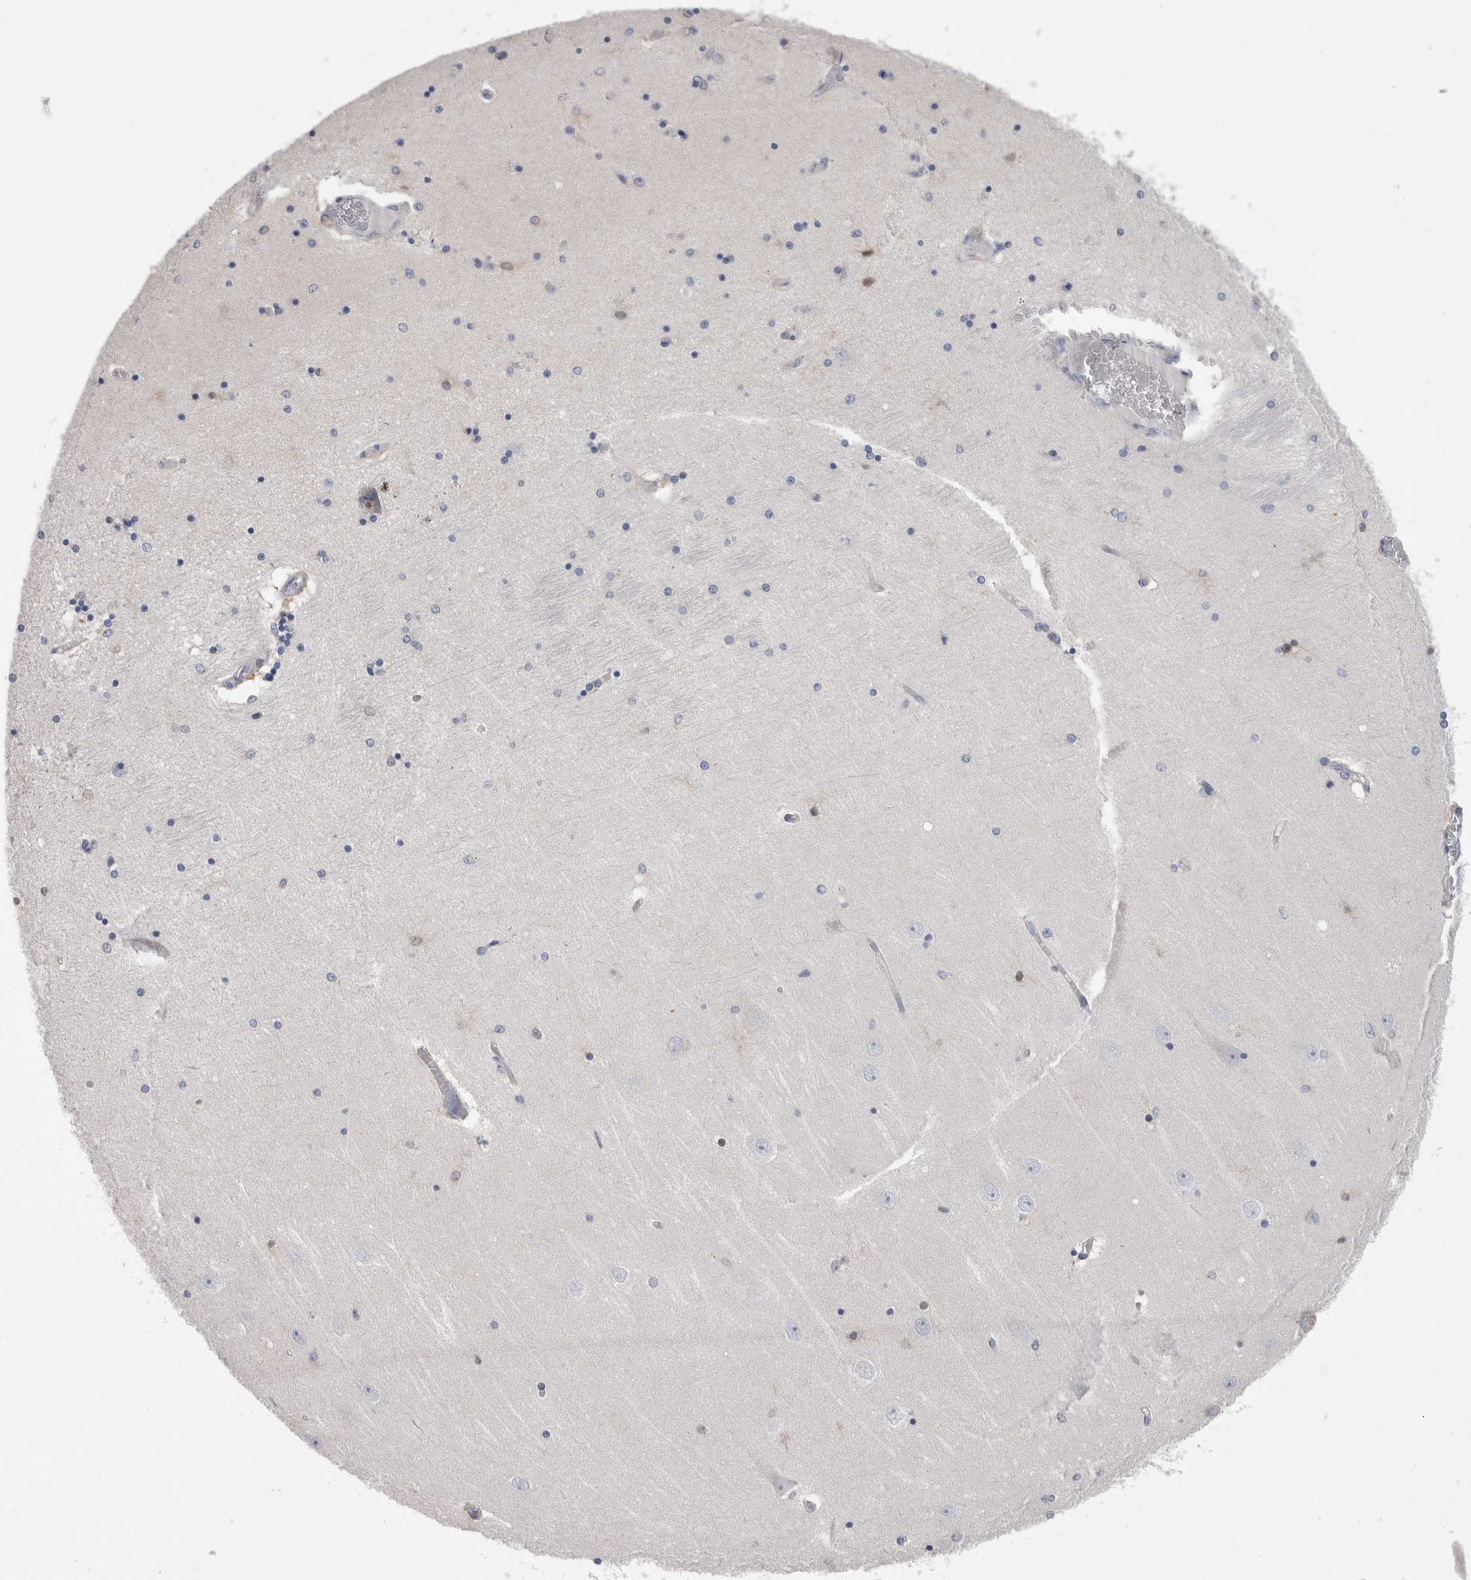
{"staining": {"intensity": "negative", "quantity": "none", "location": "none"}, "tissue": "hippocampus", "cell_type": "Glial cells", "image_type": "normal", "snomed": [{"axis": "morphology", "description": "Normal tissue, NOS"}, {"axis": "topography", "description": "Hippocampus"}], "caption": "IHC of benign hippocampus demonstrates no expression in glial cells.", "gene": "DCTN6", "patient": {"sex": "female", "age": 54}}